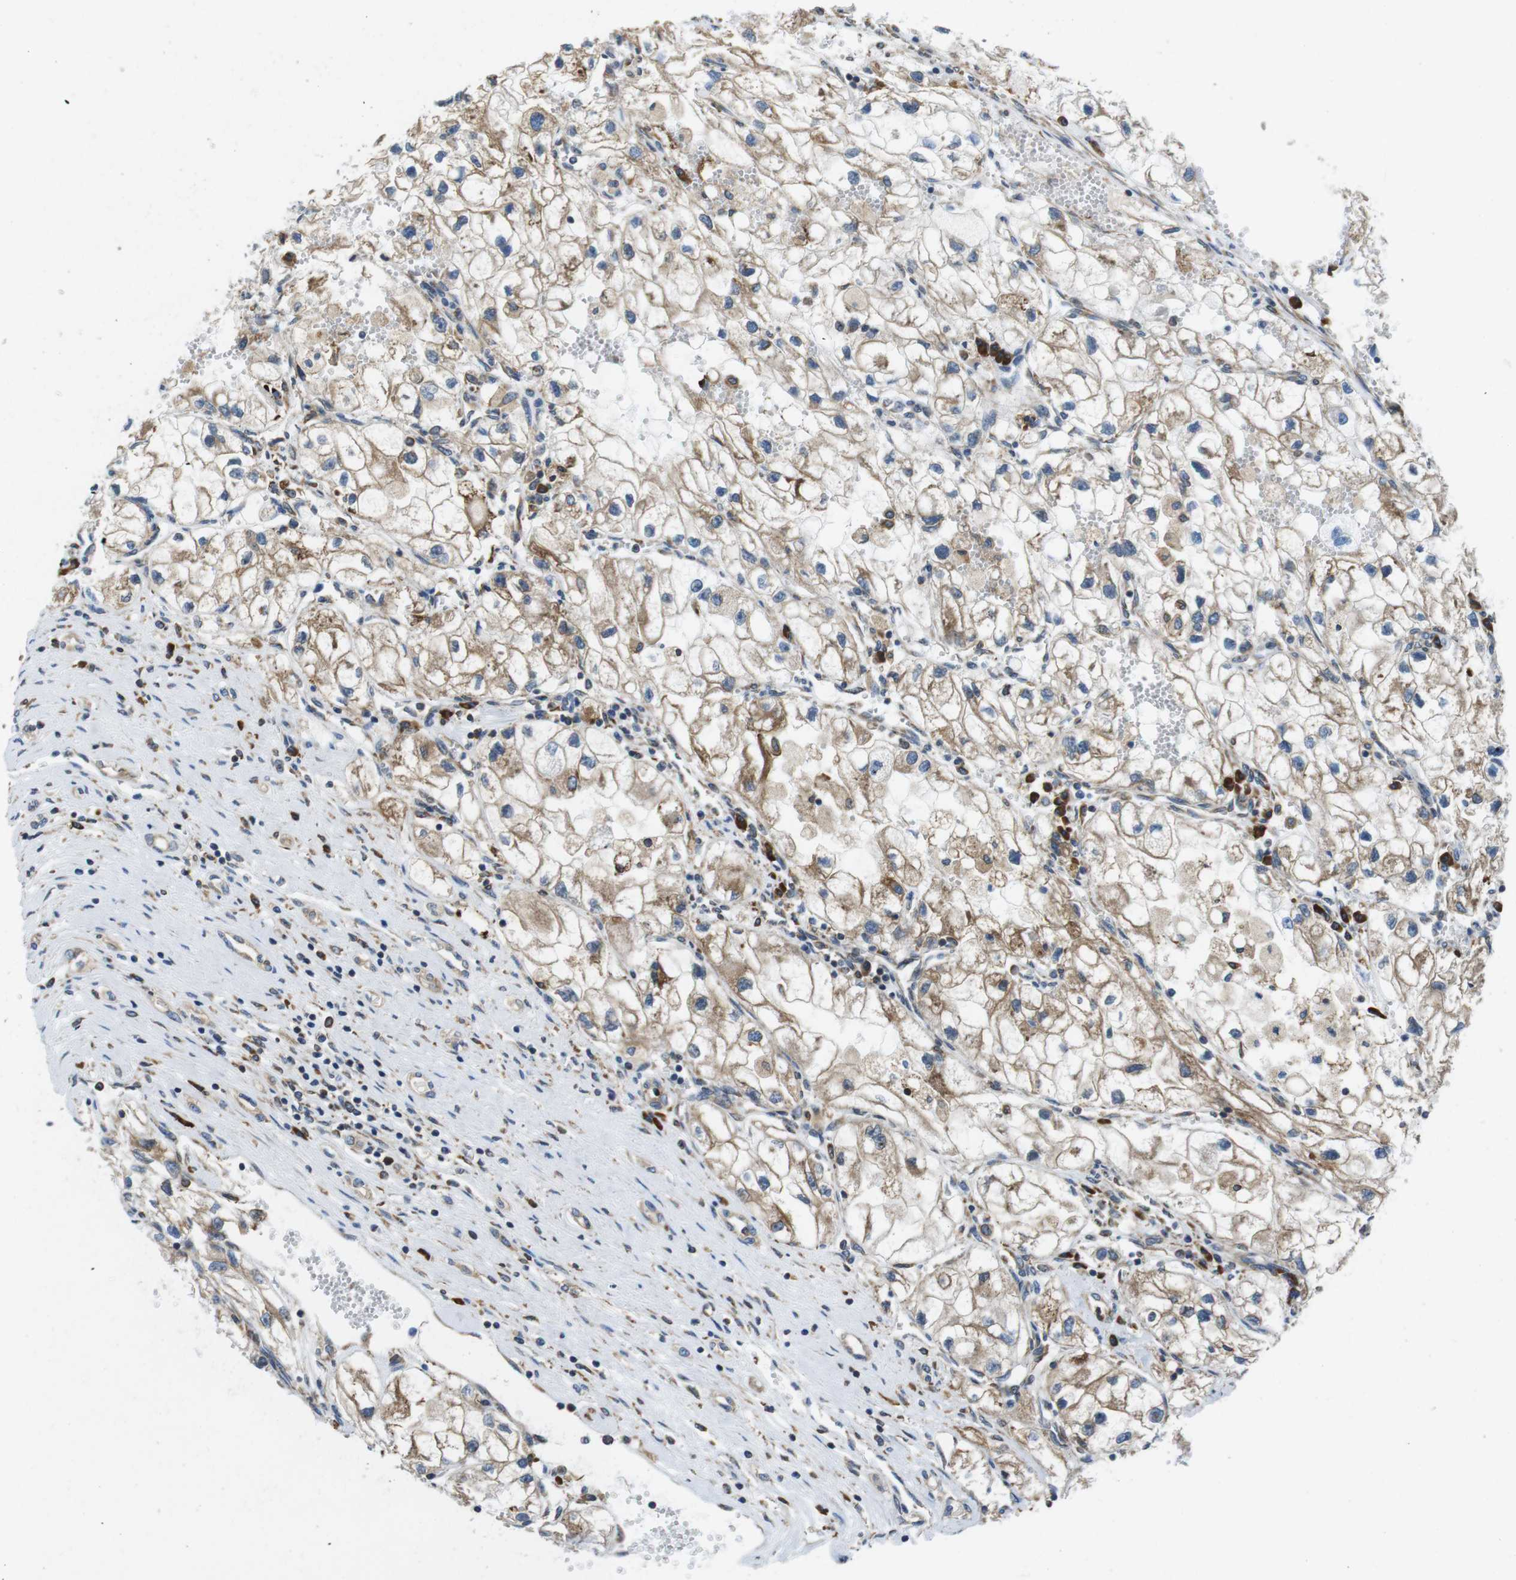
{"staining": {"intensity": "weak", "quantity": ">75%", "location": "cytoplasmic/membranous"}, "tissue": "renal cancer", "cell_type": "Tumor cells", "image_type": "cancer", "snomed": [{"axis": "morphology", "description": "Adenocarcinoma, NOS"}, {"axis": "topography", "description": "Kidney"}], "caption": "Weak cytoplasmic/membranous positivity is present in about >75% of tumor cells in renal cancer (adenocarcinoma).", "gene": "UGGT1", "patient": {"sex": "female", "age": 70}}